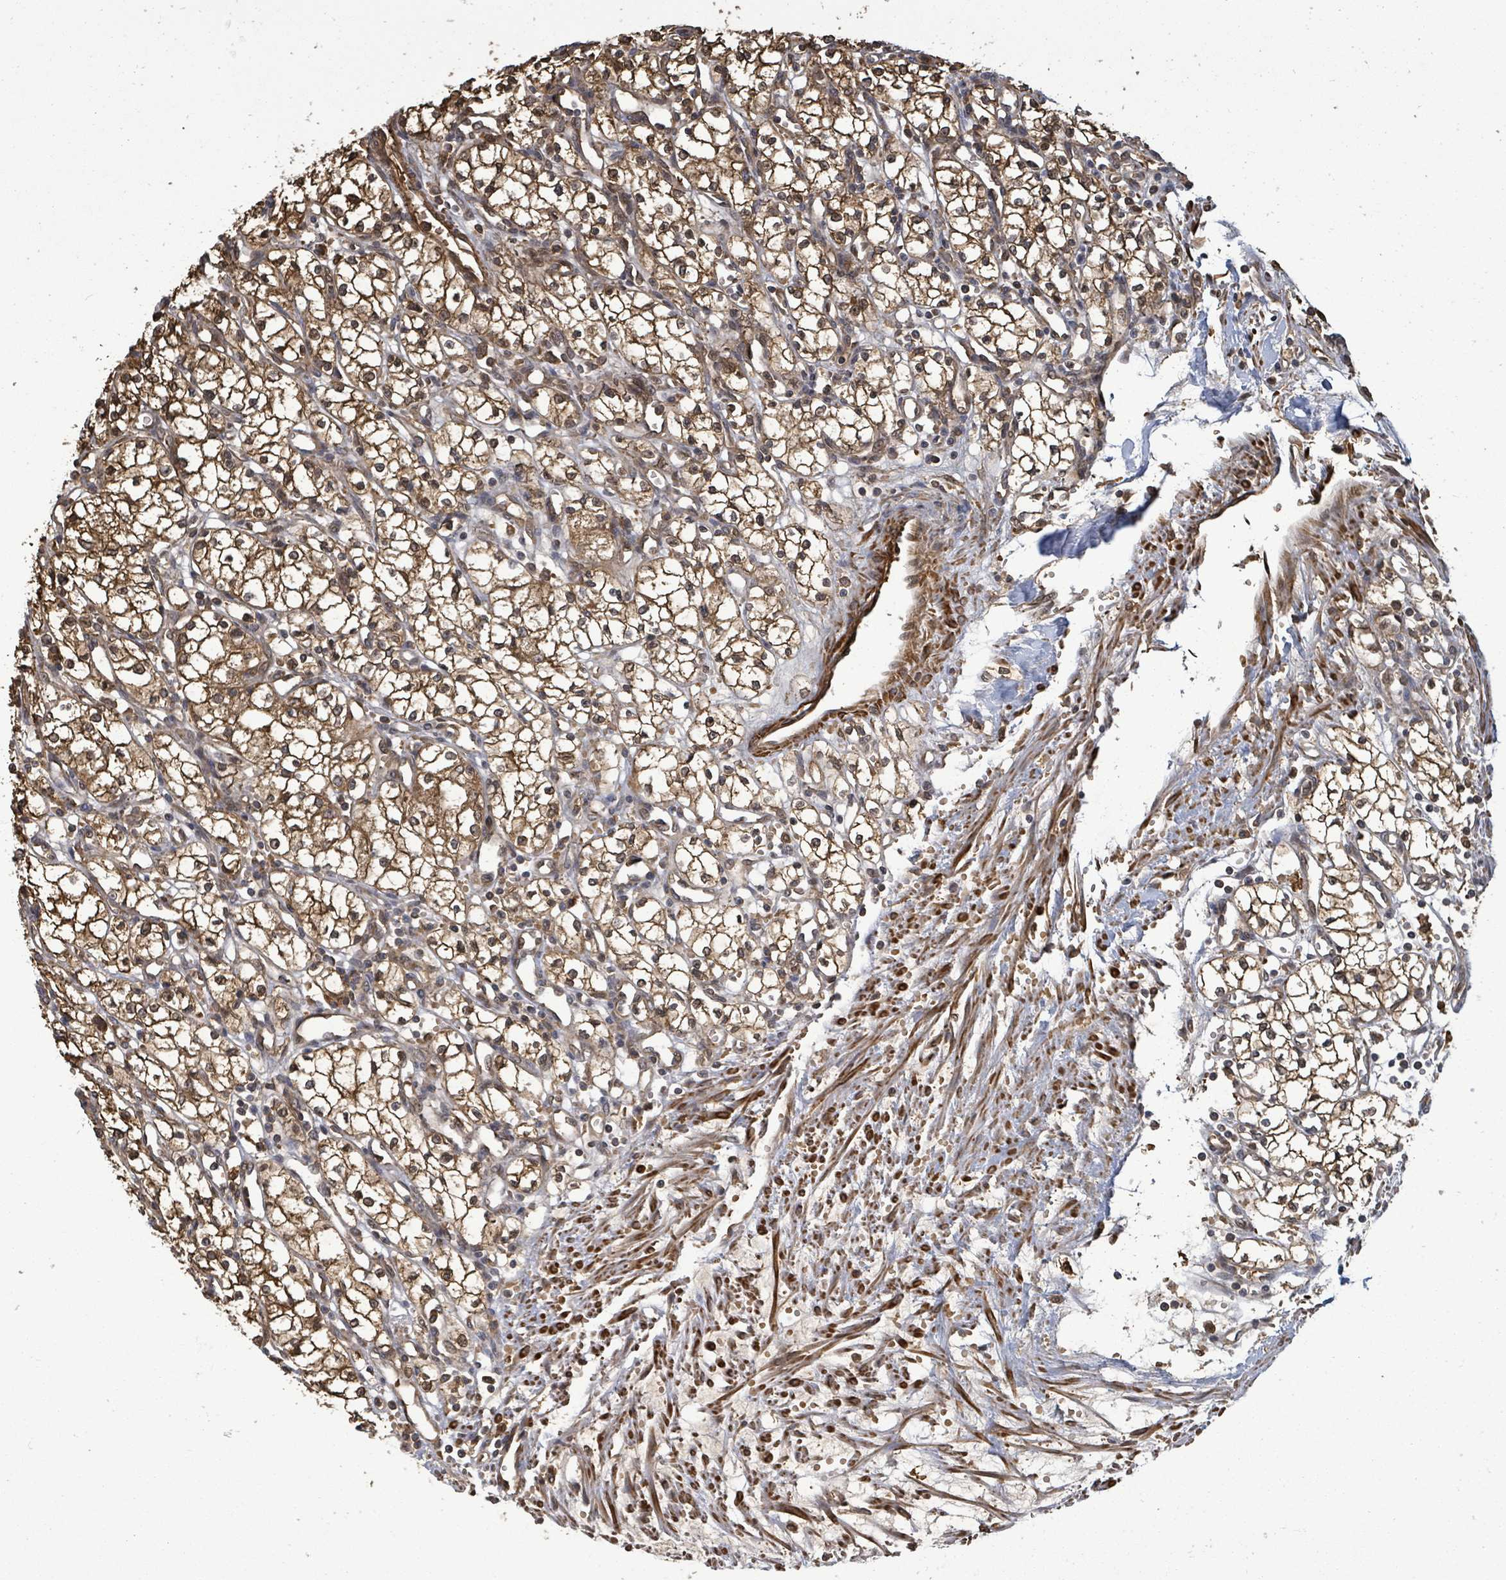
{"staining": {"intensity": "moderate", "quantity": ">75%", "location": "cytoplasmic/membranous,nuclear"}, "tissue": "renal cancer", "cell_type": "Tumor cells", "image_type": "cancer", "snomed": [{"axis": "morphology", "description": "Adenocarcinoma, NOS"}, {"axis": "topography", "description": "Kidney"}], "caption": "Immunohistochemistry of adenocarcinoma (renal) shows medium levels of moderate cytoplasmic/membranous and nuclear staining in approximately >75% of tumor cells.", "gene": "MAP3K6", "patient": {"sex": "male", "age": 59}}